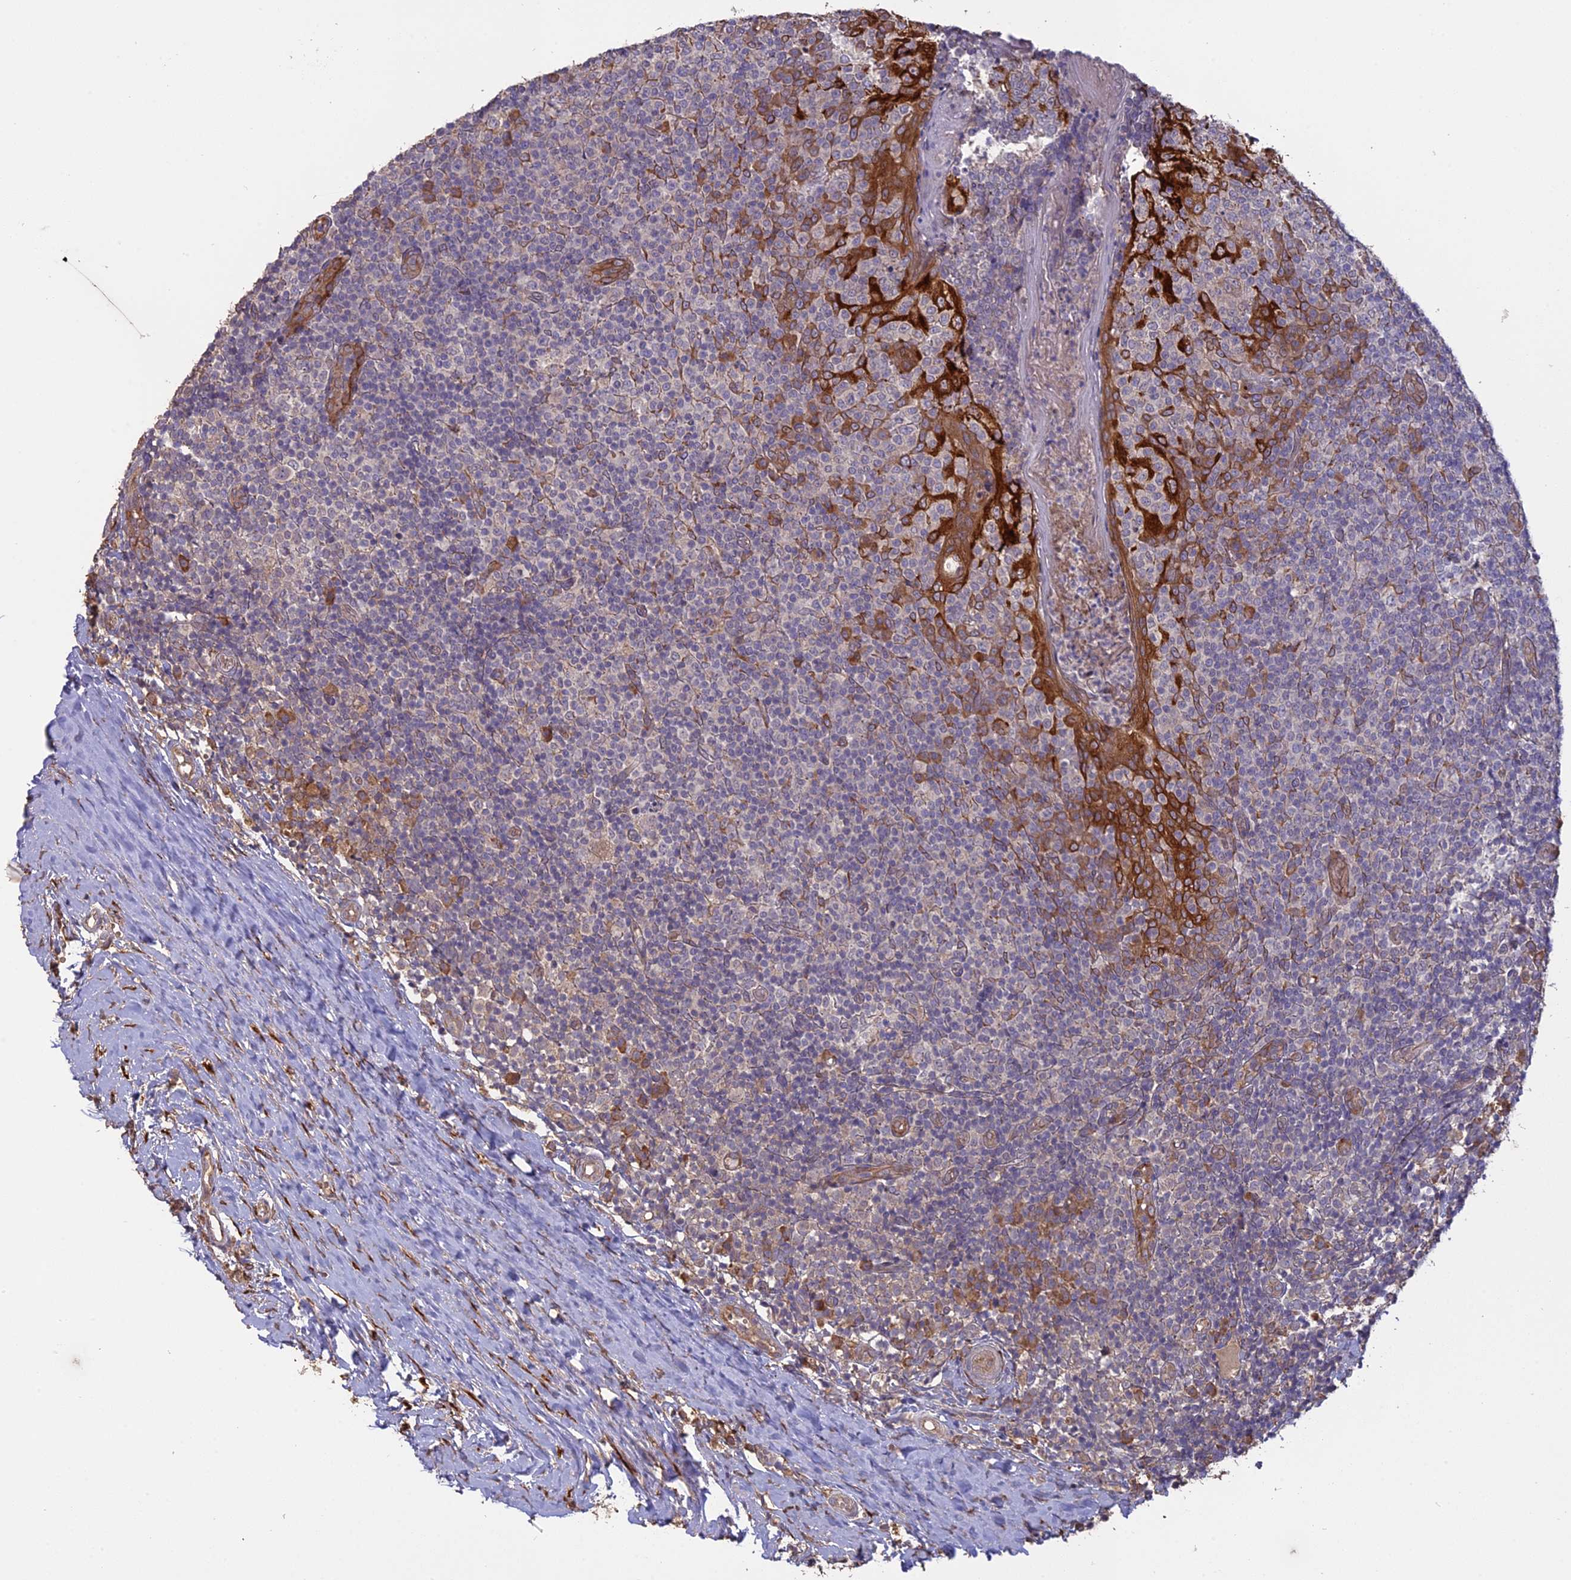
{"staining": {"intensity": "moderate", "quantity": "<25%", "location": "cytoplasmic/membranous"}, "tissue": "tonsil", "cell_type": "Germinal center cells", "image_type": "normal", "snomed": [{"axis": "morphology", "description": "Normal tissue, NOS"}, {"axis": "topography", "description": "Tonsil"}], "caption": "Immunohistochemistry staining of normal tonsil, which shows low levels of moderate cytoplasmic/membranous expression in approximately <25% of germinal center cells indicating moderate cytoplasmic/membranous protein expression. The staining was performed using DAB (brown) for protein detection and nuclei were counterstained in hematoxylin (blue).", "gene": "PPIC", "patient": {"sex": "female", "age": 19}}